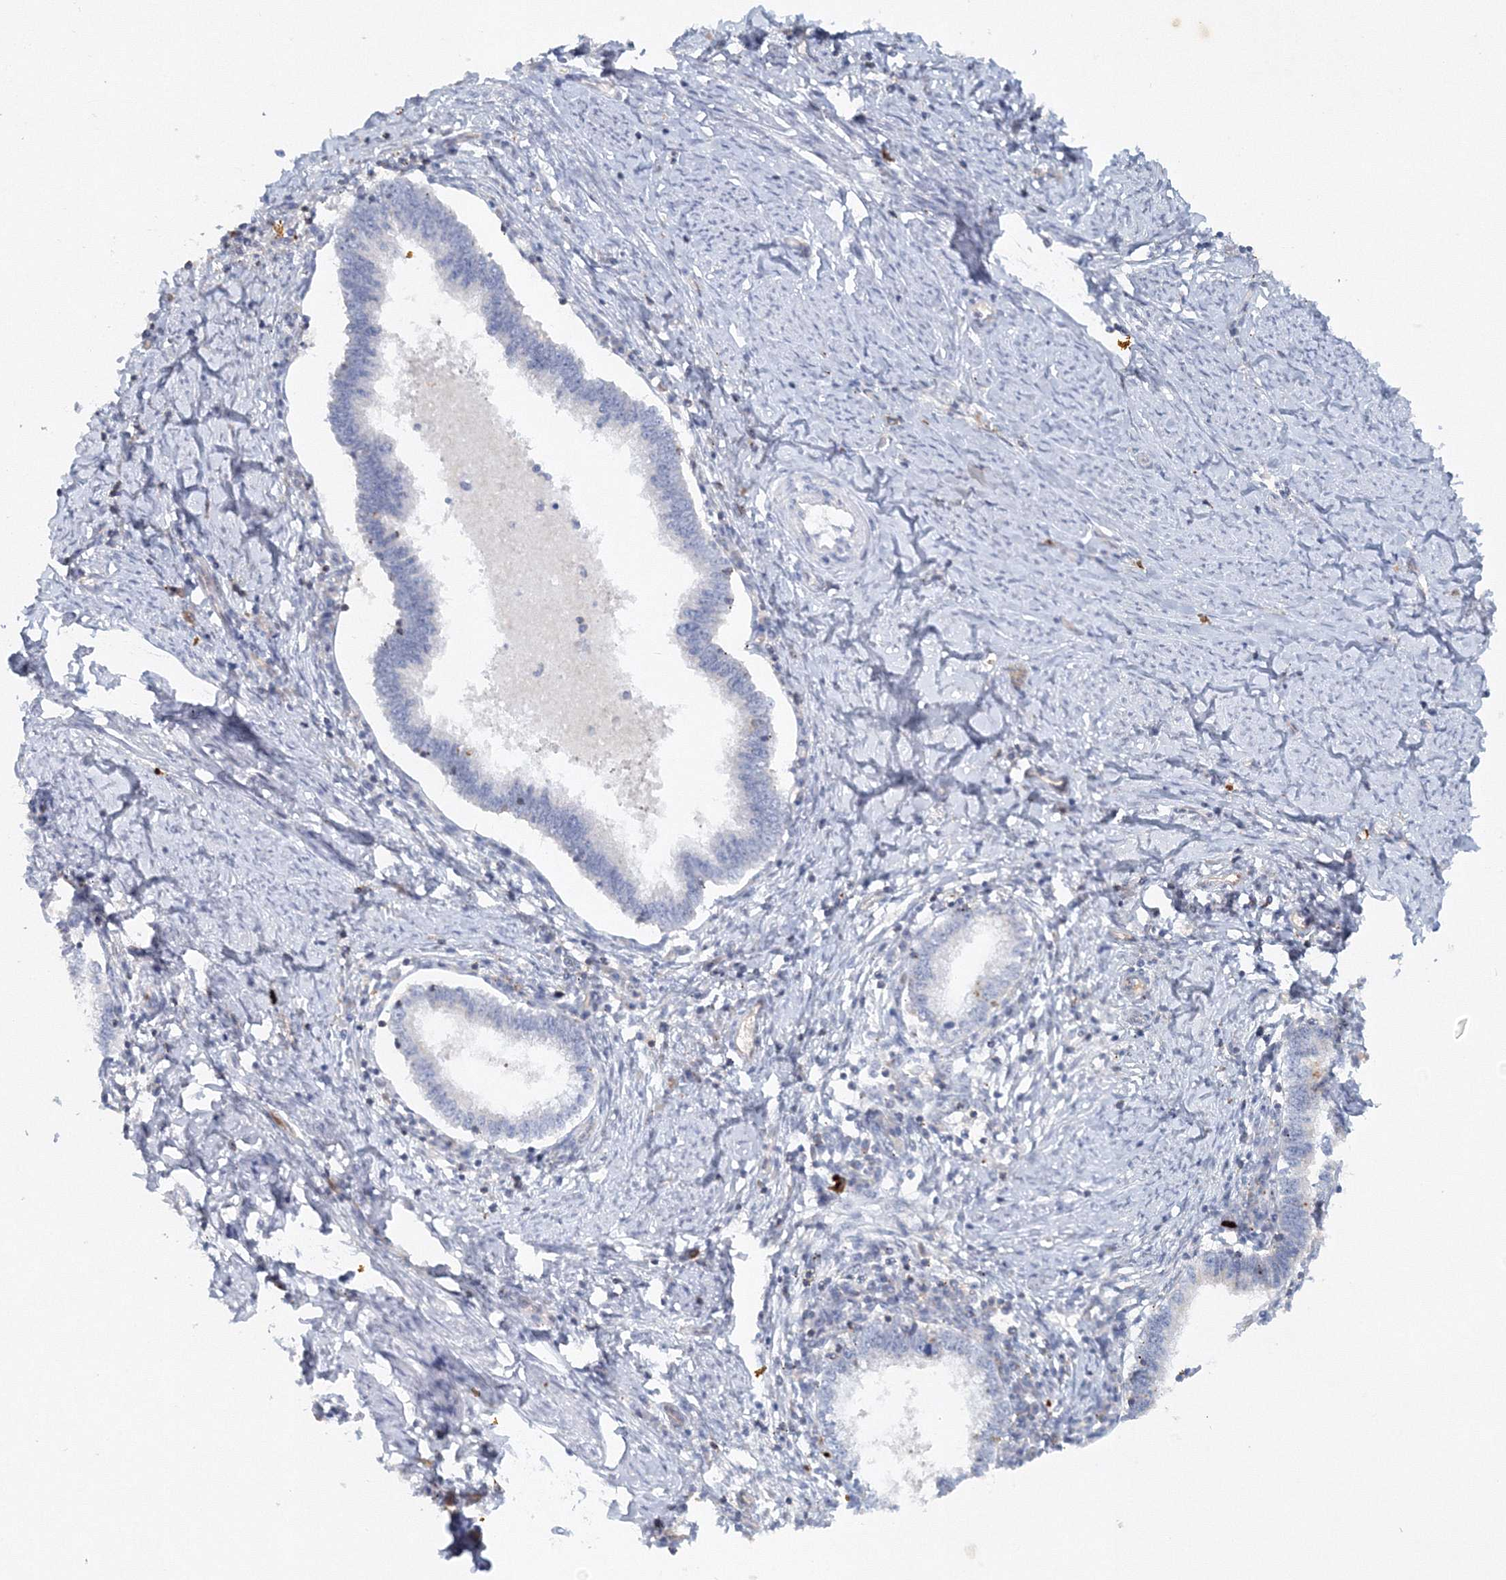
{"staining": {"intensity": "negative", "quantity": "none", "location": "none"}, "tissue": "cervical cancer", "cell_type": "Tumor cells", "image_type": "cancer", "snomed": [{"axis": "morphology", "description": "Adenocarcinoma, NOS"}, {"axis": "topography", "description": "Cervix"}], "caption": "This image is of cervical cancer (adenocarcinoma) stained with immunohistochemistry to label a protein in brown with the nuclei are counter-stained blue. There is no staining in tumor cells.", "gene": "SH3BP5", "patient": {"sex": "female", "age": 36}}